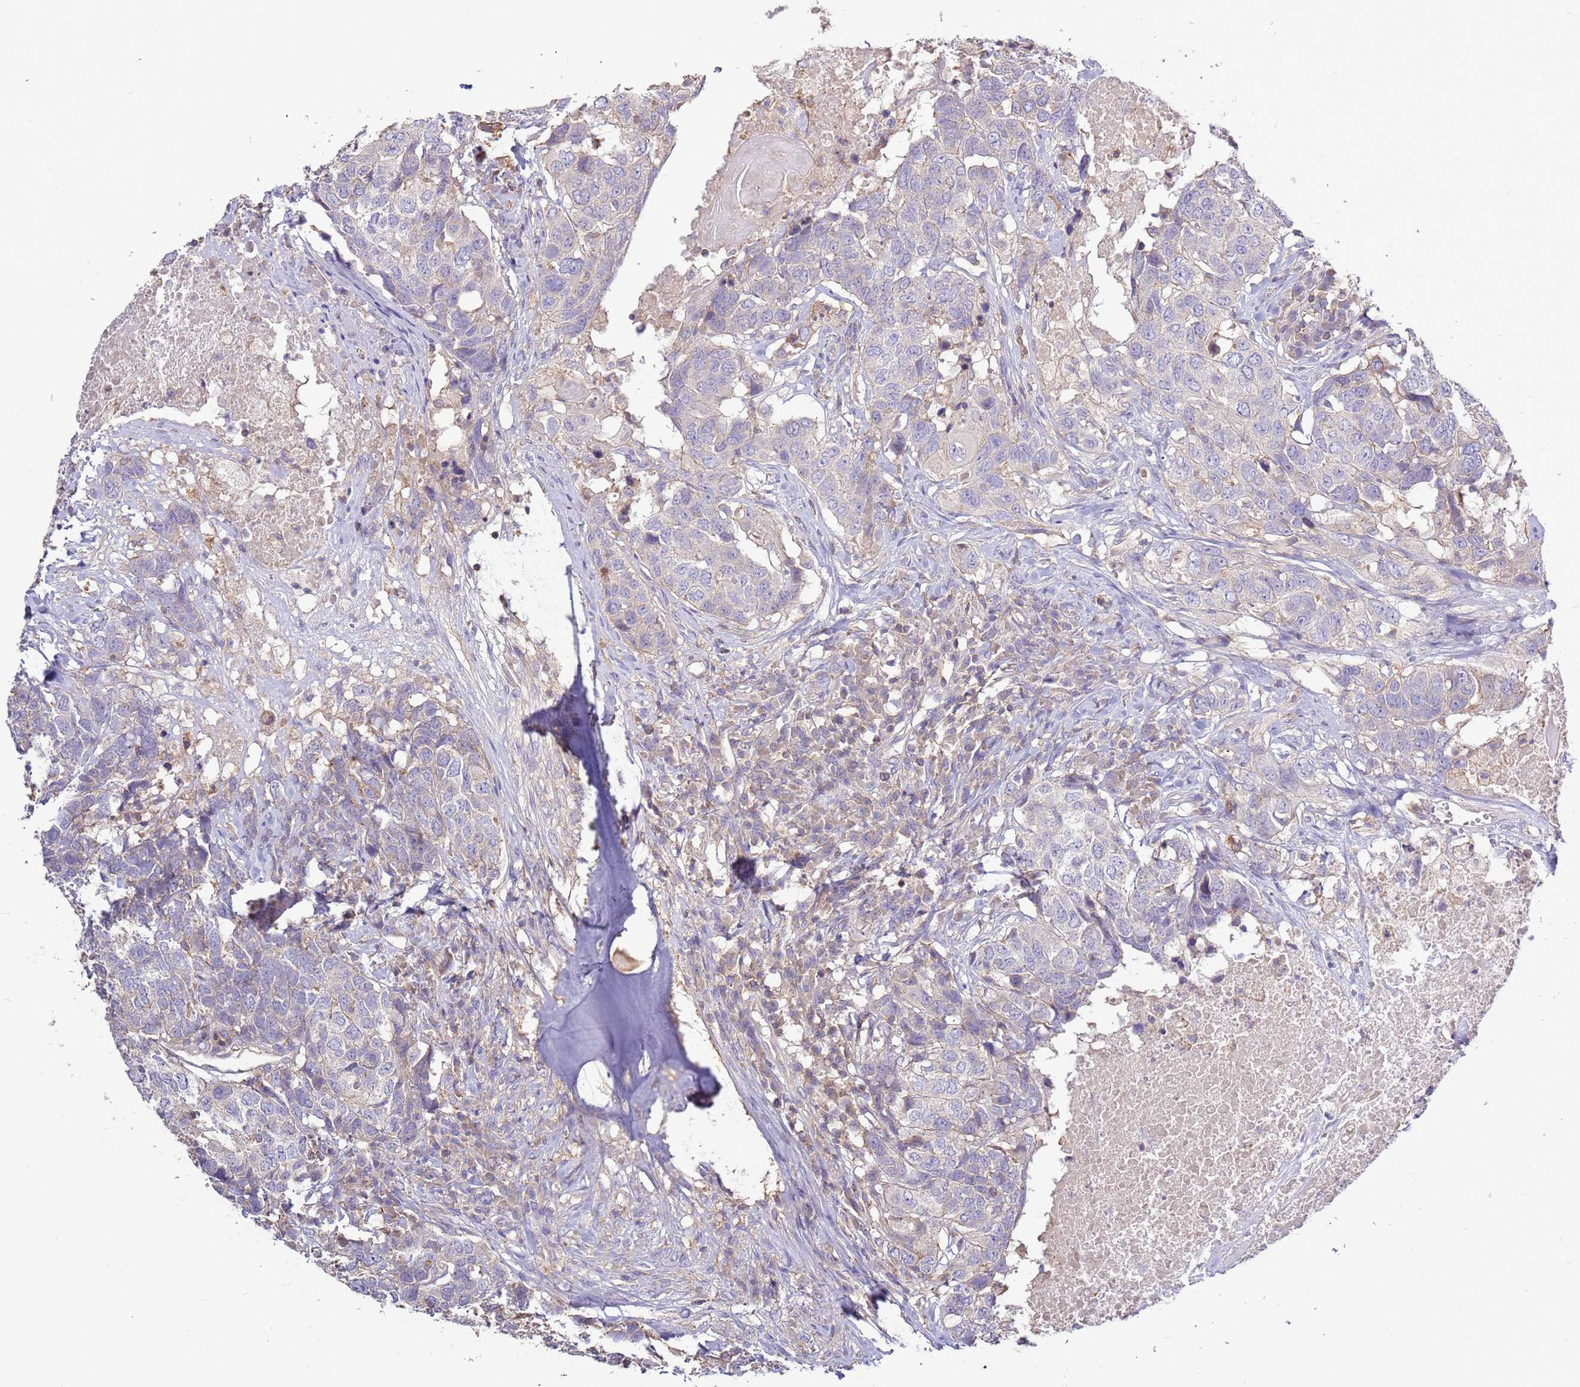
{"staining": {"intensity": "negative", "quantity": "none", "location": "none"}, "tissue": "head and neck cancer", "cell_type": "Tumor cells", "image_type": "cancer", "snomed": [{"axis": "morphology", "description": "Squamous cell carcinoma, NOS"}, {"axis": "topography", "description": "Head-Neck"}], "caption": "Image shows no significant protein staining in tumor cells of head and neck squamous cell carcinoma.", "gene": "EVA1B", "patient": {"sex": "male", "age": 66}}